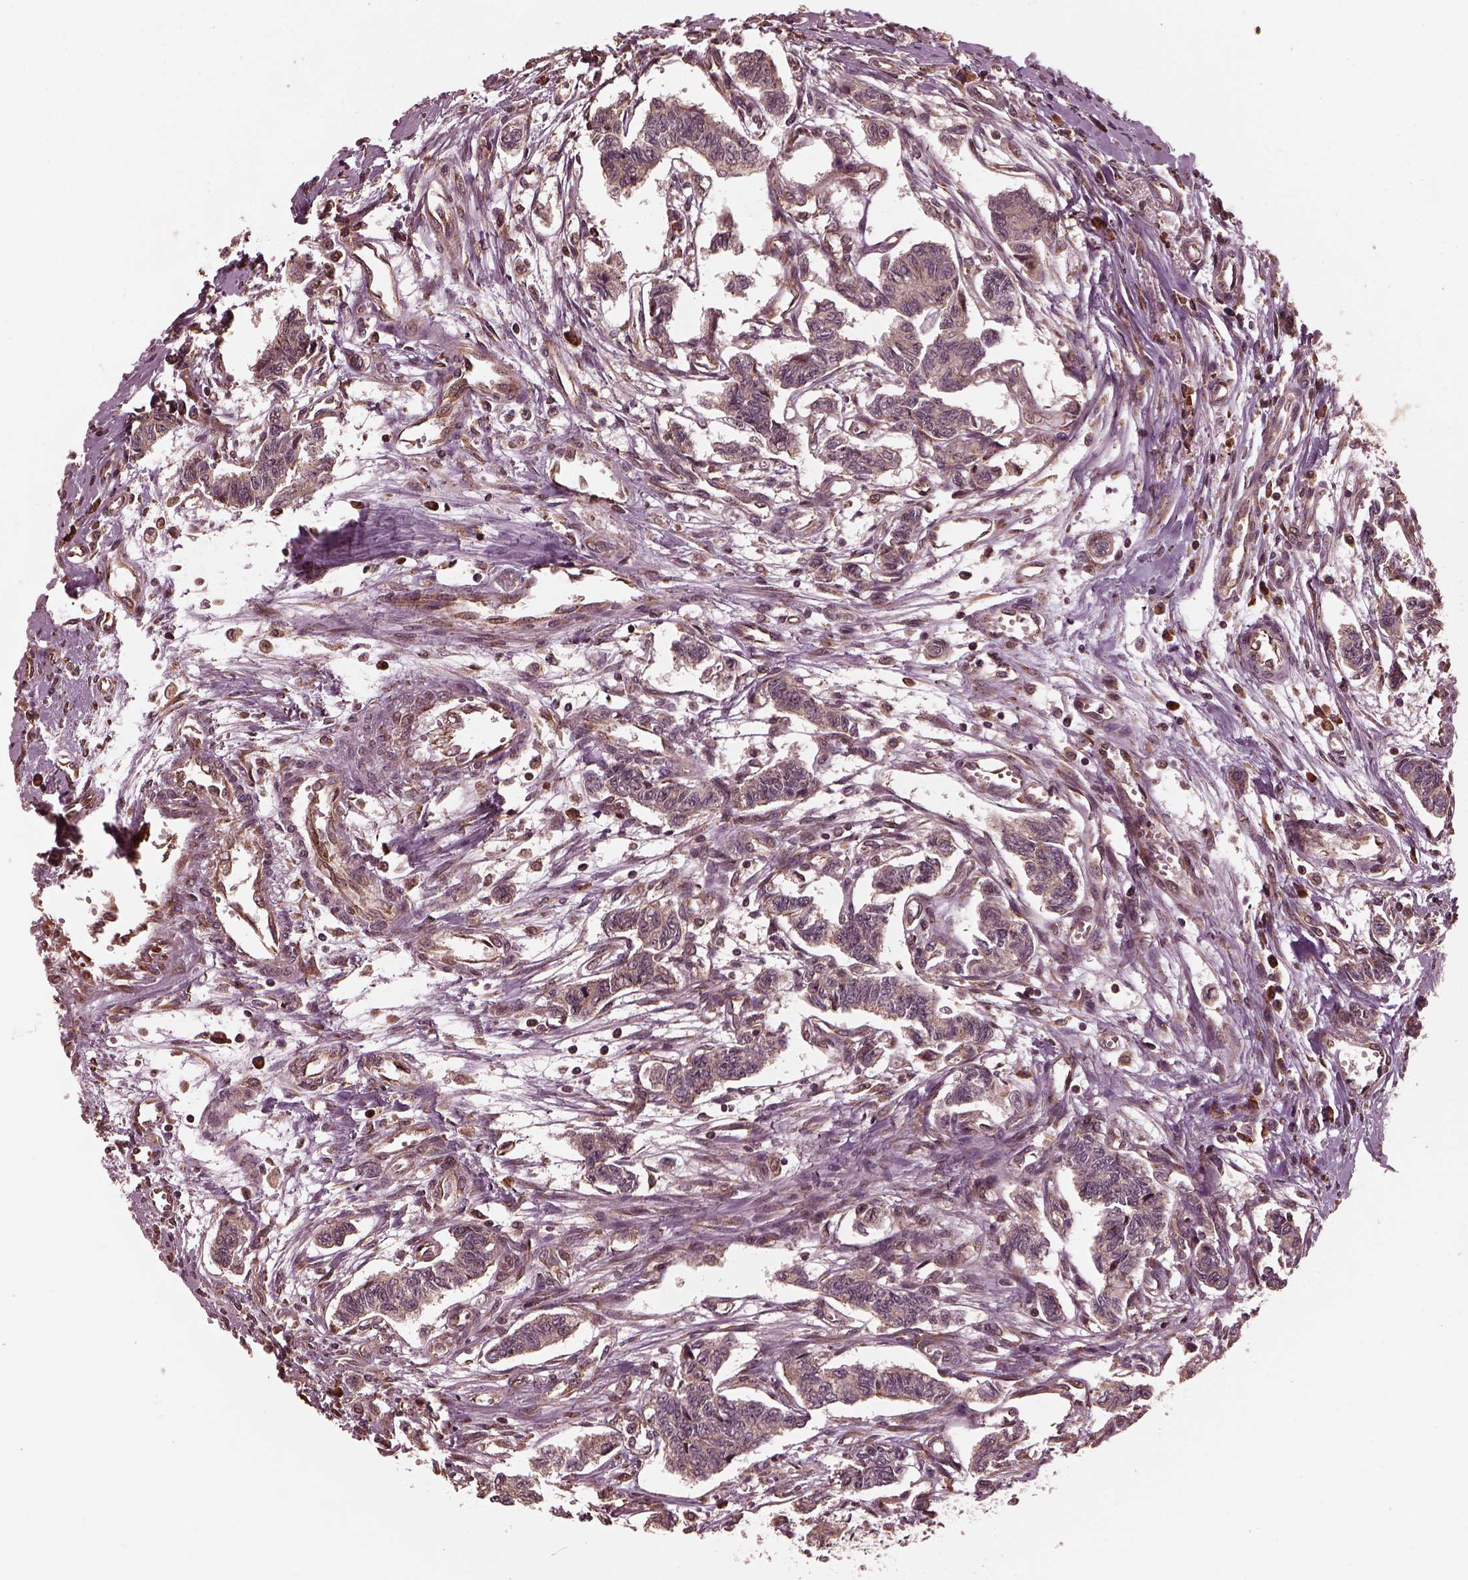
{"staining": {"intensity": "negative", "quantity": "none", "location": "none"}, "tissue": "carcinoid", "cell_type": "Tumor cells", "image_type": "cancer", "snomed": [{"axis": "morphology", "description": "Carcinoid, malignant, NOS"}, {"axis": "topography", "description": "Kidney"}], "caption": "Image shows no significant protein expression in tumor cells of carcinoid (malignant).", "gene": "ZNF292", "patient": {"sex": "female", "age": 41}}